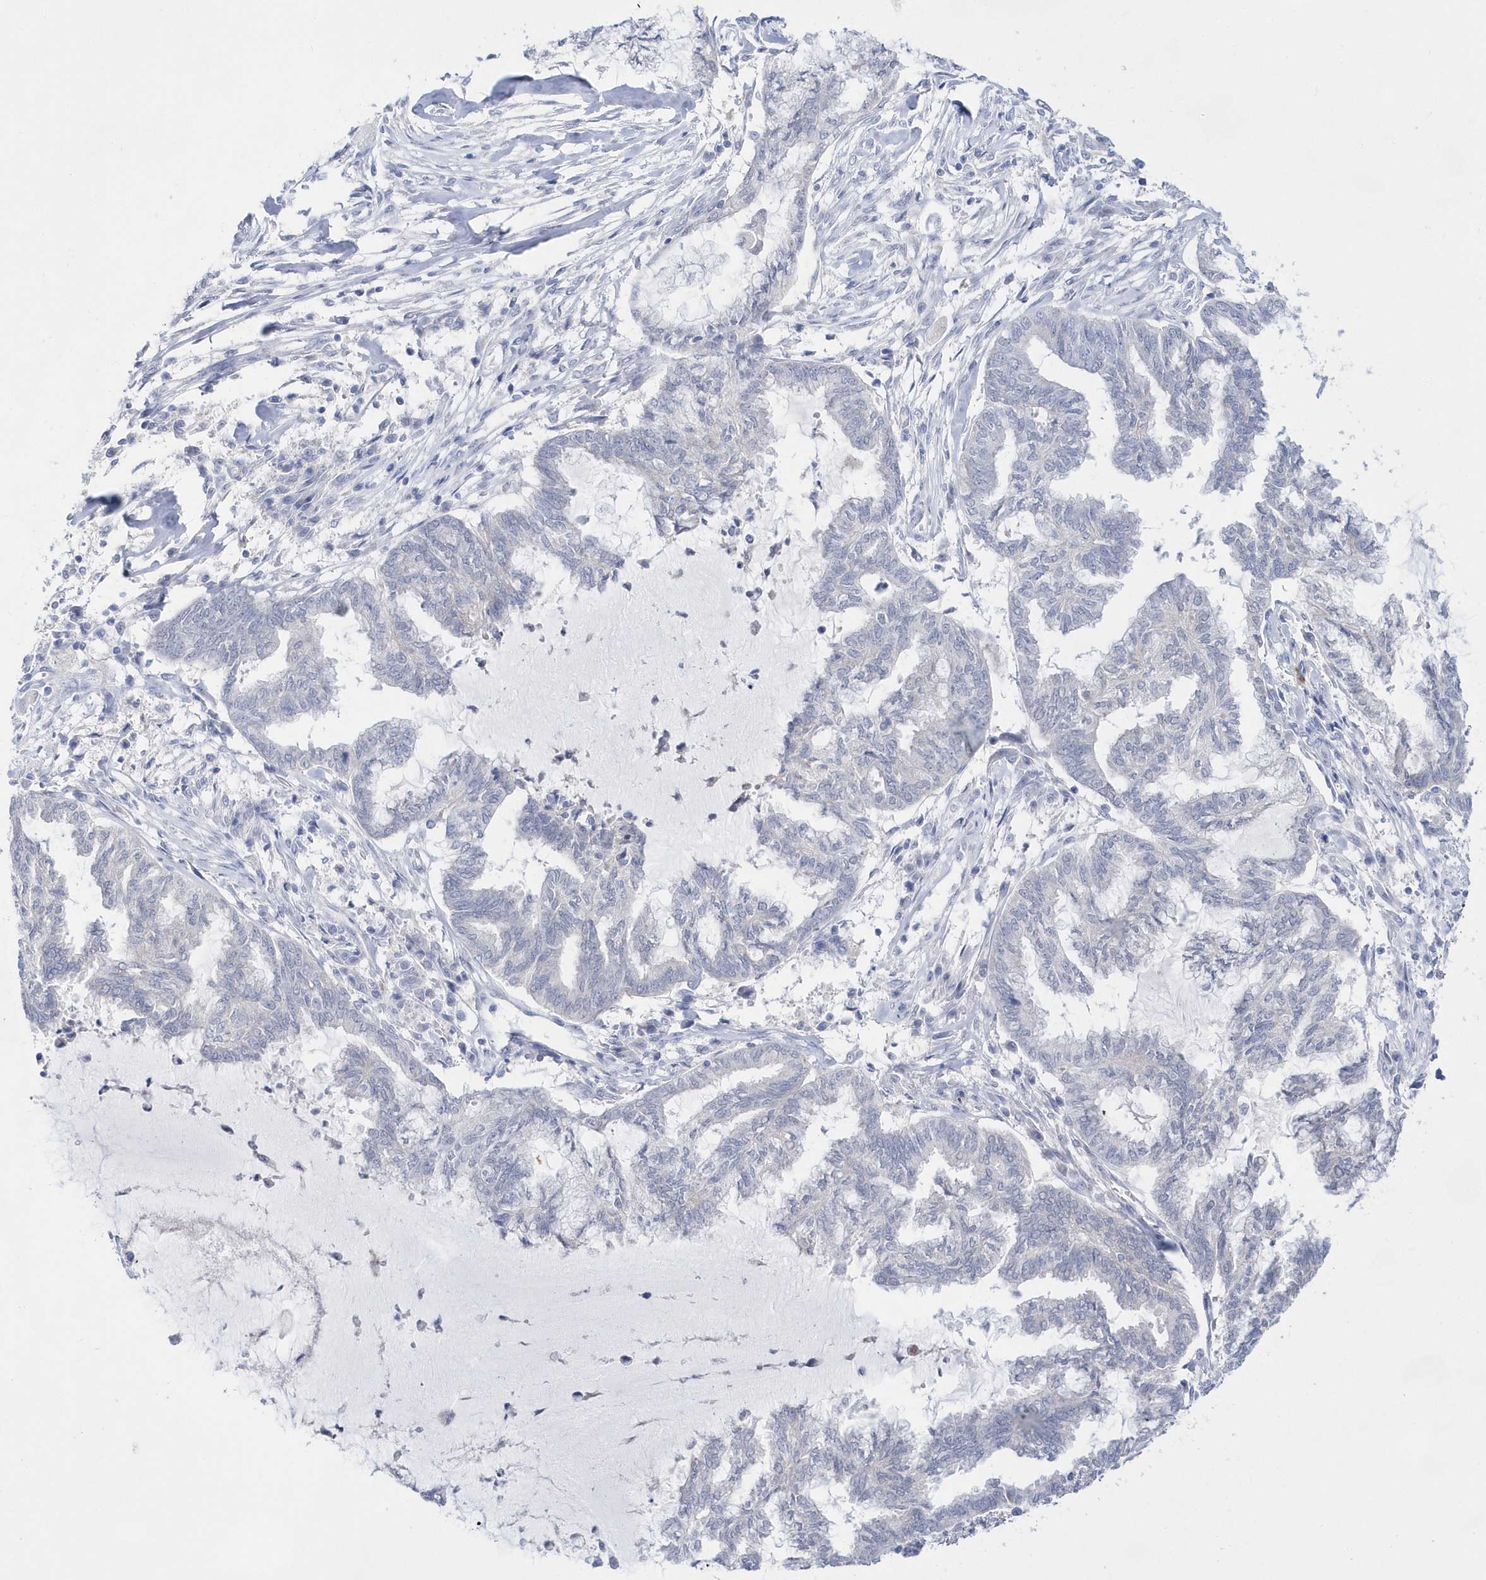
{"staining": {"intensity": "negative", "quantity": "none", "location": "none"}, "tissue": "endometrial cancer", "cell_type": "Tumor cells", "image_type": "cancer", "snomed": [{"axis": "morphology", "description": "Adenocarcinoma, NOS"}, {"axis": "topography", "description": "Endometrium"}], "caption": "This is a histopathology image of immunohistochemistry staining of endometrial cancer (adenocarcinoma), which shows no staining in tumor cells.", "gene": "BDH2", "patient": {"sex": "female", "age": 86}}